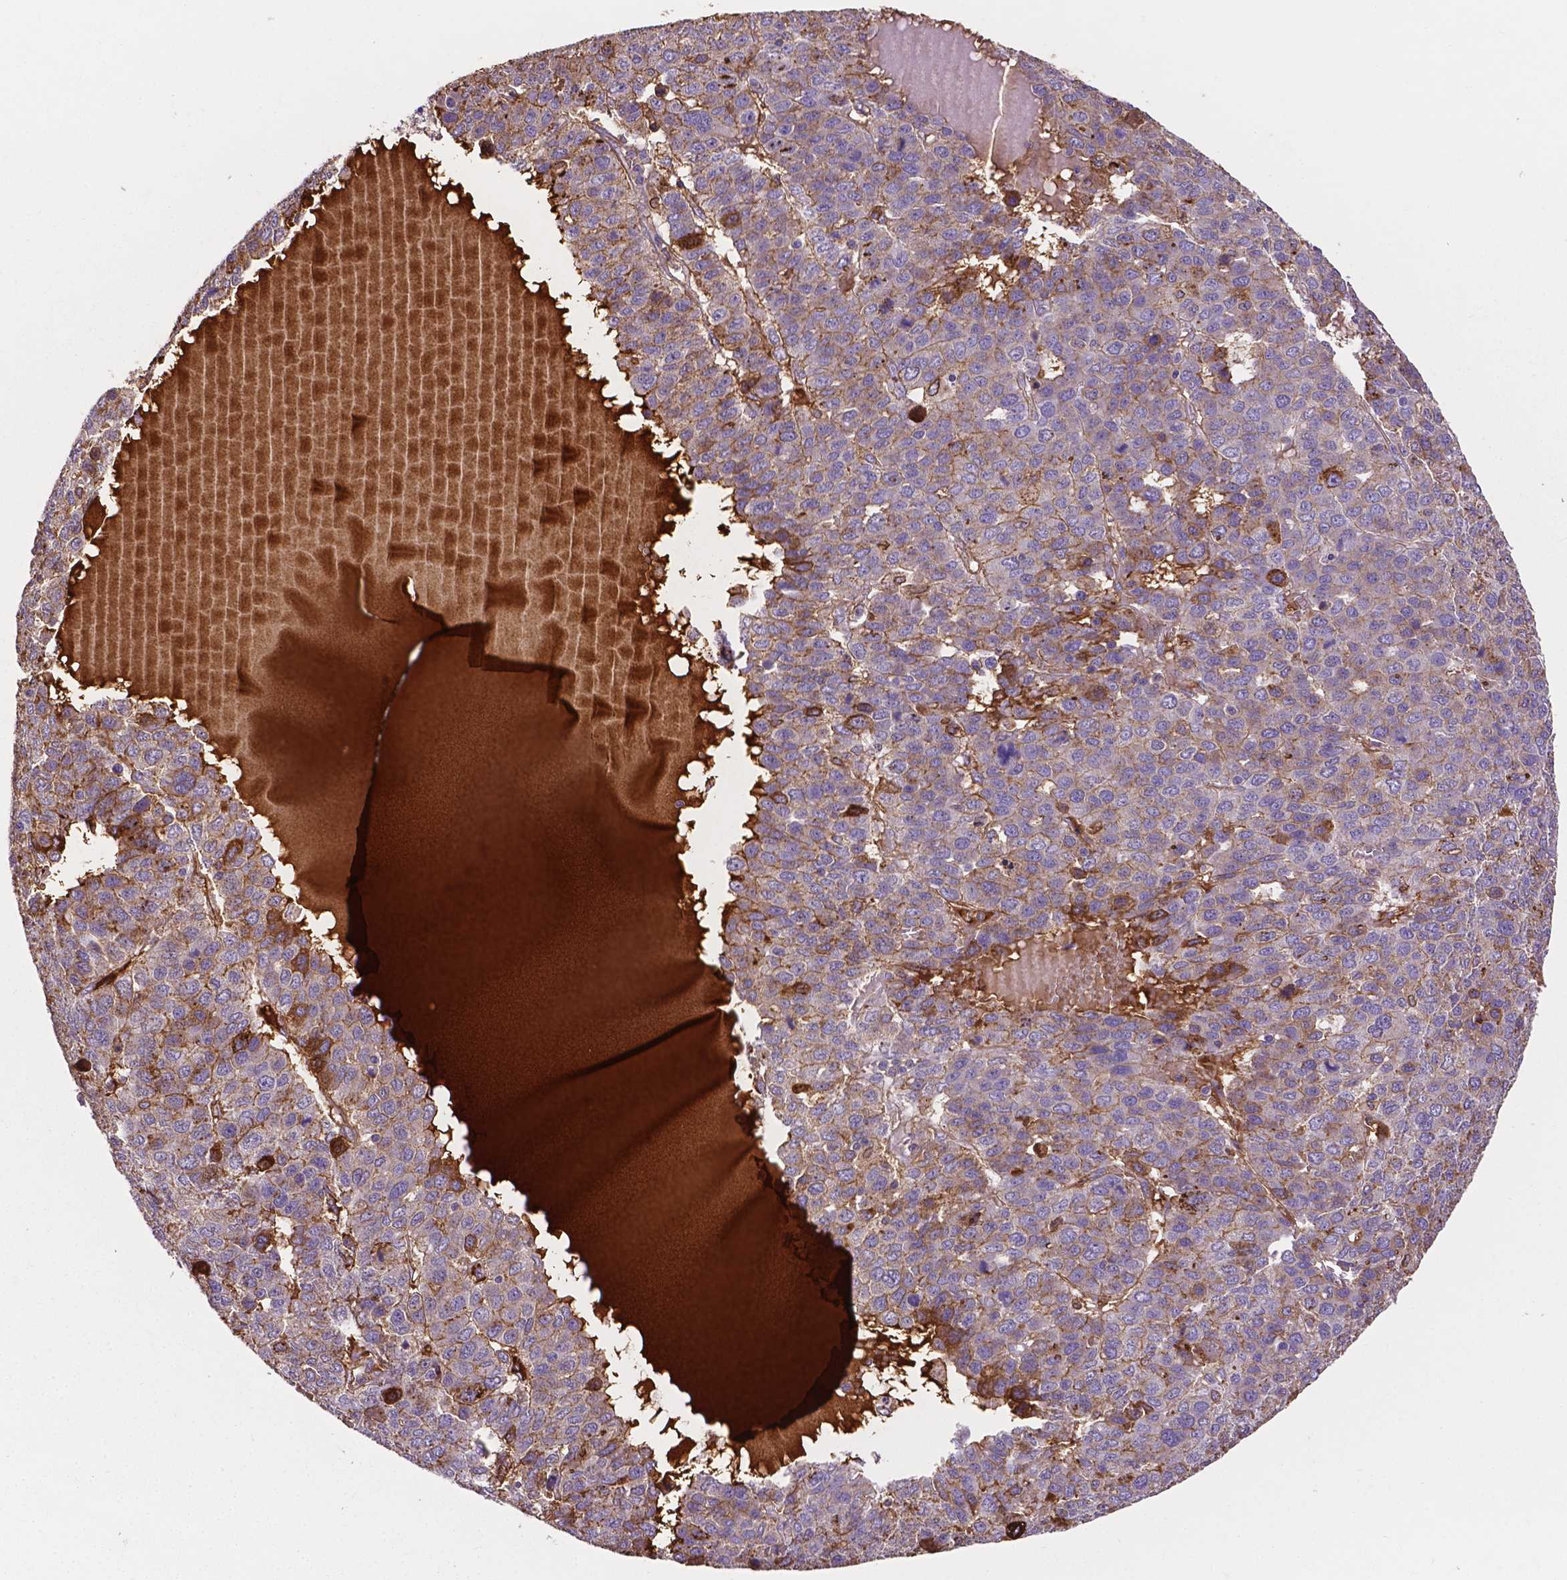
{"staining": {"intensity": "weak", "quantity": "25%-75%", "location": "cytoplasmic/membranous"}, "tissue": "liver cancer", "cell_type": "Tumor cells", "image_type": "cancer", "snomed": [{"axis": "morphology", "description": "Carcinoma, Hepatocellular, NOS"}, {"axis": "topography", "description": "Liver"}], "caption": "The histopathology image displays immunohistochemical staining of liver cancer (hepatocellular carcinoma). There is weak cytoplasmic/membranous expression is identified in approximately 25%-75% of tumor cells.", "gene": "APOE", "patient": {"sex": "male", "age": 69}}